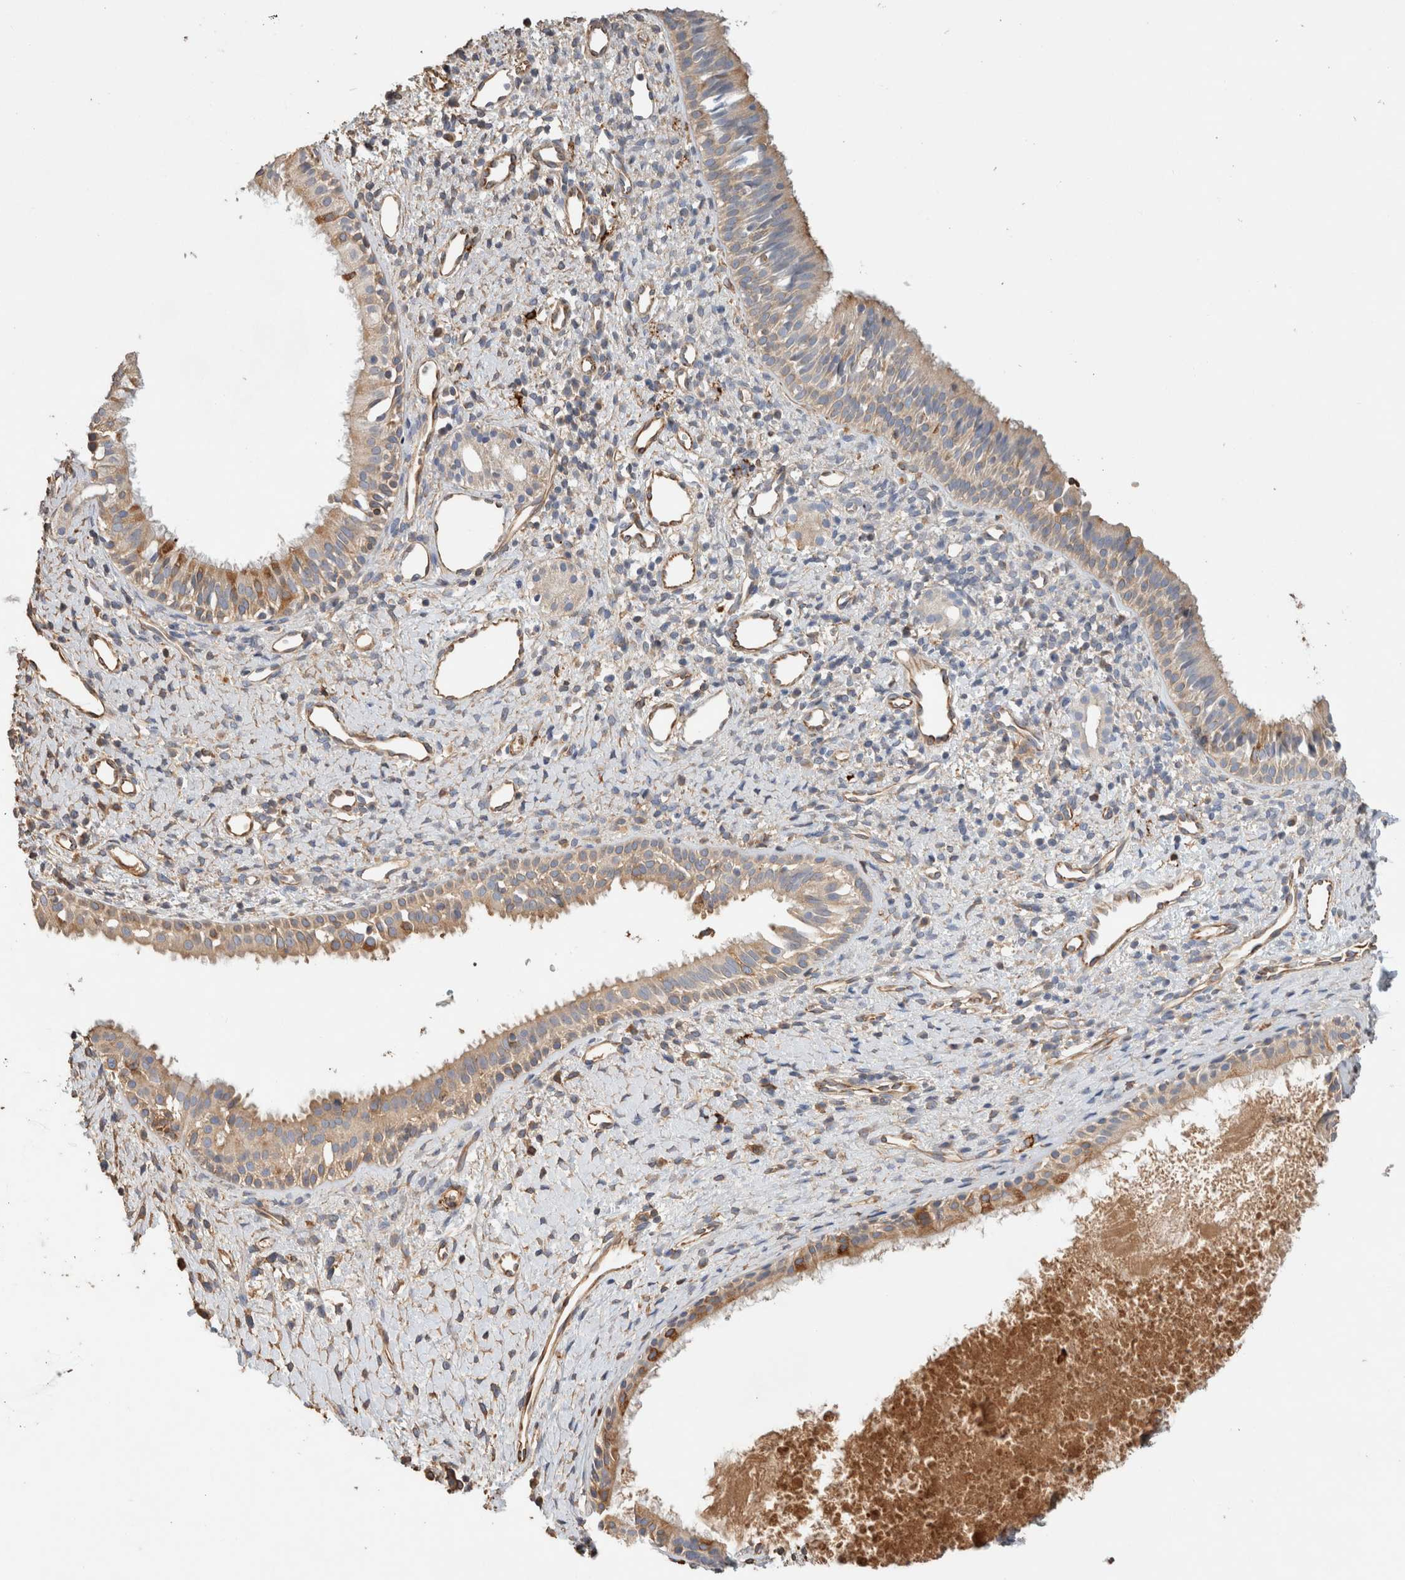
{"staining": {"intensity": "weak", "quantity": ">75%", "location": "cytoplasmic/membranous"}, "tissue": "nasopharynx", "cell_type": "Respiratory epithelial cells", "image_type": "normal", "snomed": [{"axis": "morphology", "description": "Normal tissue, NOS"}, {"axis": "topography", "description": "Nasopharynx"}], "caption": "Protein expression analysis of unremarkable human nasopharynx reveals weak cytoplasmic/membranous staining in approximately >75% of respiratory epithelial cells. The protein is stained brown, and the nuclei are stained in blue (DAB IHC with brightfield microscopy, high magnification).", "gene": "PROS1", "patient": {"sex": "male", "age": 22}}